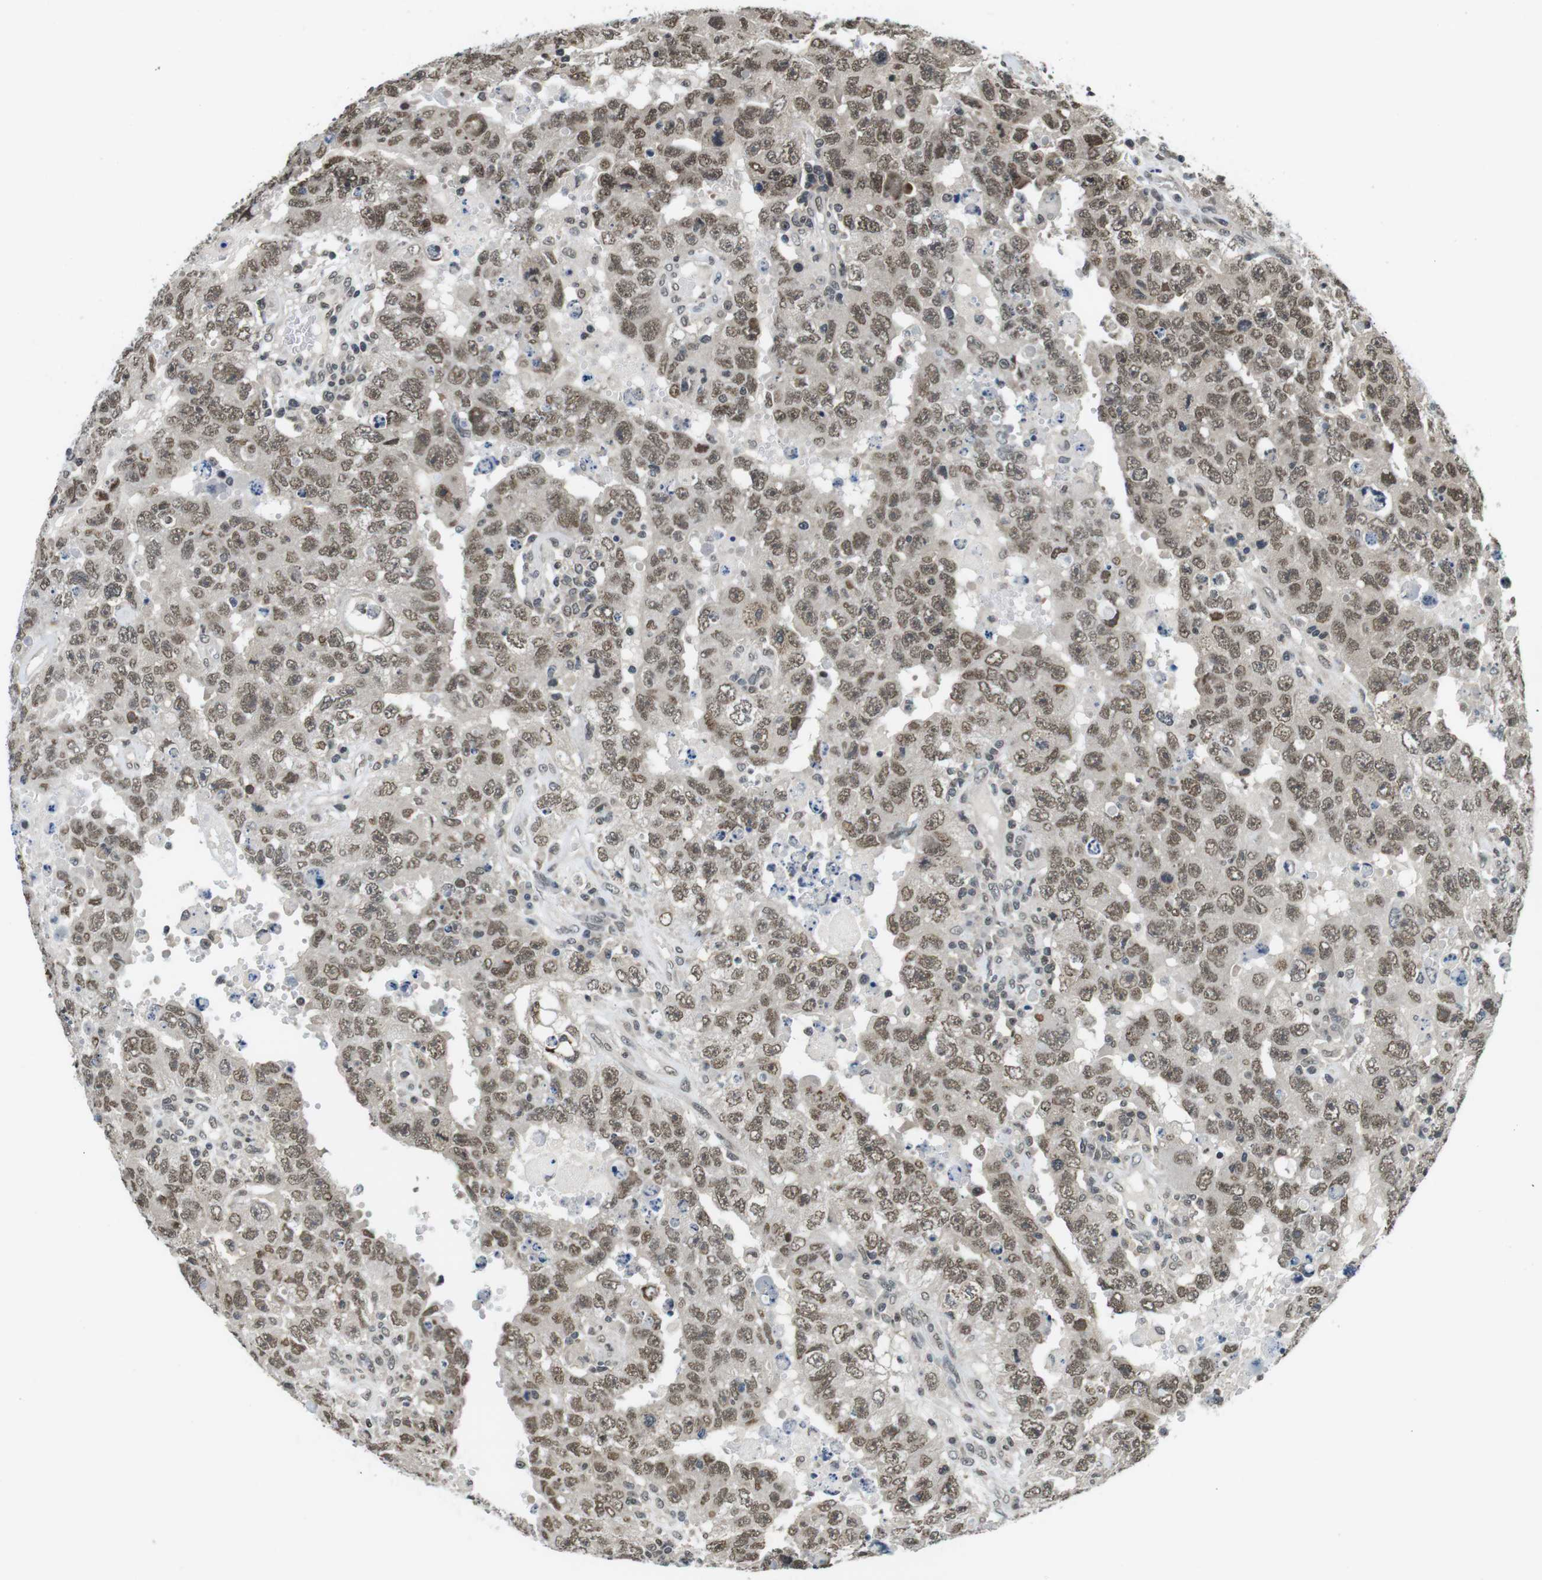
{"staining": {"intensity": "weak", "quantity": ">75%", "location": "cytoplasmic/membranous,nuclear"}, "tissue": "testis cancer", "cell_type": "Tumor cells", "image_type": "cancer", "snomed": [{"axis": "morphology", "description": "Carcinoma, Embryonal, NOS"}, {"axis": "topography", "description": "Testis"}], "caption": "Protein expression analysis of testis embryonal carcinoma reveals weak cytoplasmic/membranous and nuclear expression in about >75% of tumor cells. Using DAB (3,3'-diaminobenzidine) (brown) and hematoxylin (blue) stains, captured at high magnification using brightfield microscopy.", "gene": "NEK4", "patient": {"sex": "male", "age": 26}}